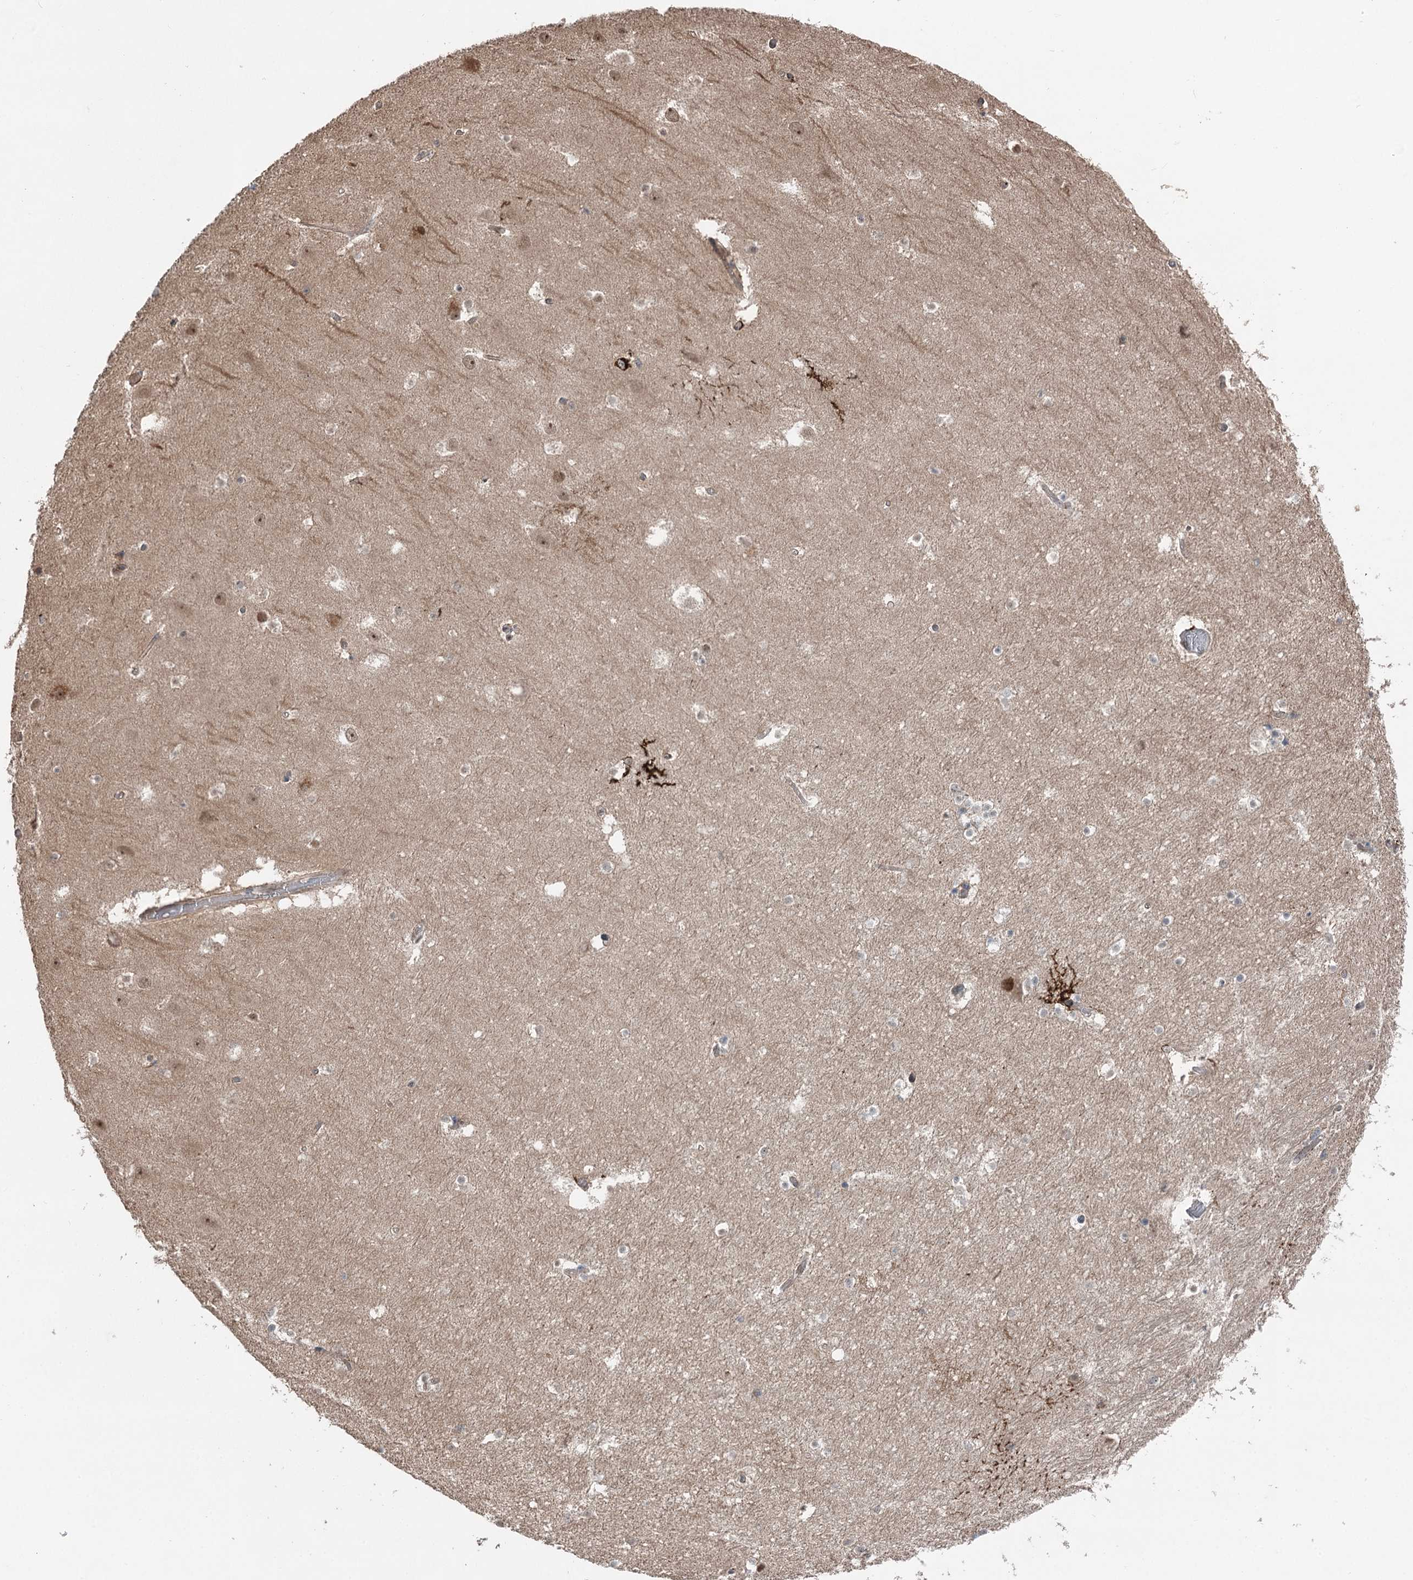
{"staining": {"intensity": "moderate", "quantity": "<25%", "location": "nuclear"}, "tissue": "hippocampus", "cell_type": "Glial cells", "image_type": "normal", "snomed": [{"axis": "morphology", "description": "Normal tissue, NOS"}, {"axis": "topography", "description": "Hippocampus"}], "caption": "Protein analysis of benign hippocampus reveals moderate nuclear expression in about <25% of glial cells.", "gene": "CCSER2", "patient": {"sex": "female", "age": 52}}